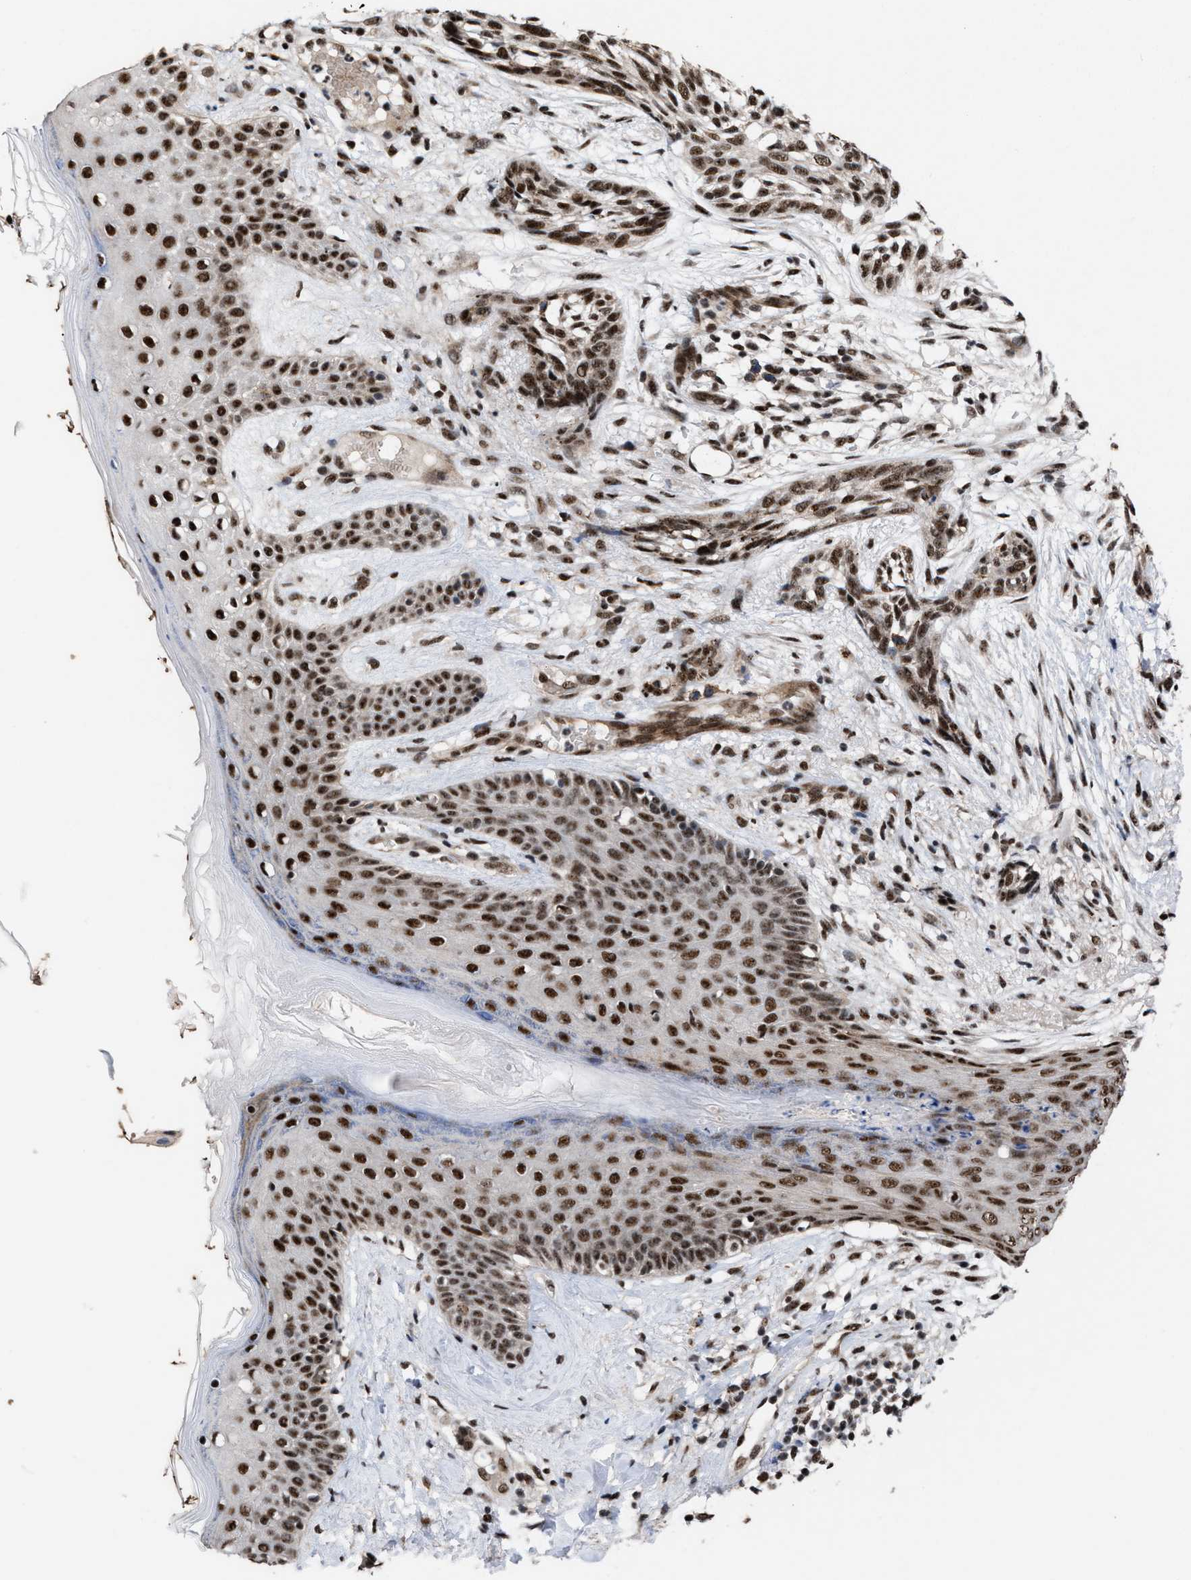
{"staining": {"intensity": "strong", "quantity": ">75%", "location": "nuclear"}, "tissue": "skin cancer", "cell_type": "Tumor cells", "image_type": "cancer", "snomed": [{"axis": "morphology", "description": "Basal cell carcinoma"}, {"axis": "topography", "description": "Skin"}], "caption": "Protein positivity by immunohistochemistry (IHC) reveals strong nuclear staining in approximately >75% of tumor cells in skin cancer.", "gene": "EIF4A3", "patient": {"sex": "female", "age": 88}}